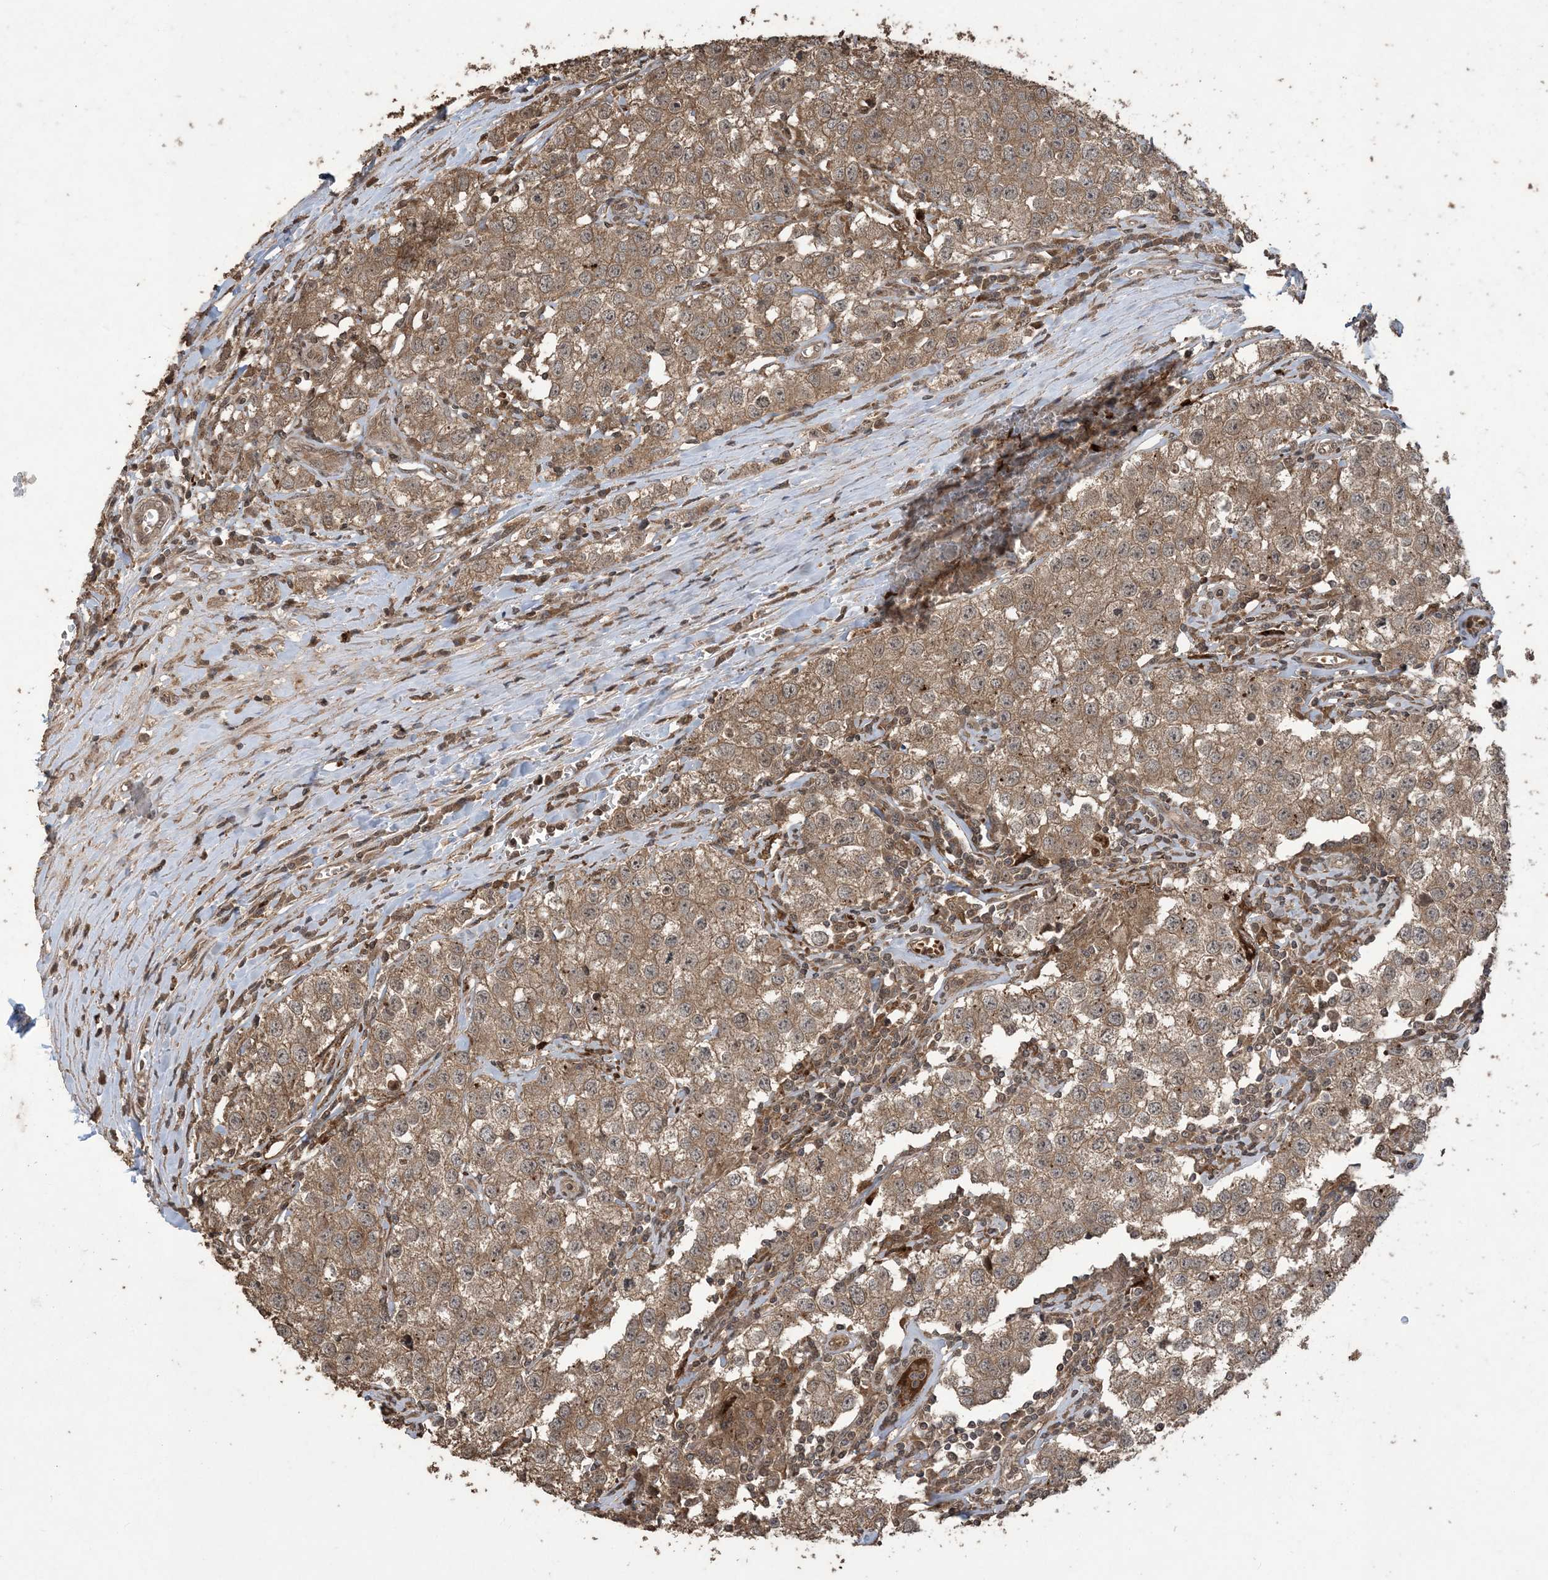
{"staining": {"intensity": "moderate", "quantity": ">75%", "location": "cytoplasmic/membranous"}, "tissue": "testis cancer", "cell_type": "Tumor cells", "image_type": "cancer", "snomed": [{"axis": "morphology", "description": "Seminoma, NOS"}, {"axis": "morphology", "description": "Carcinoma, Embryonal, NOS"}, {"axis": "topography", "description": "Testis"}], "caption": "Testis cancer (seminoma) stained for a protein displays moderate cytoplasmic/membranous positivity in tumor cells. Nuclei are stained in blue.", "gene": "EFCAB8", "patient": {"sex": "male", "age": 43}}